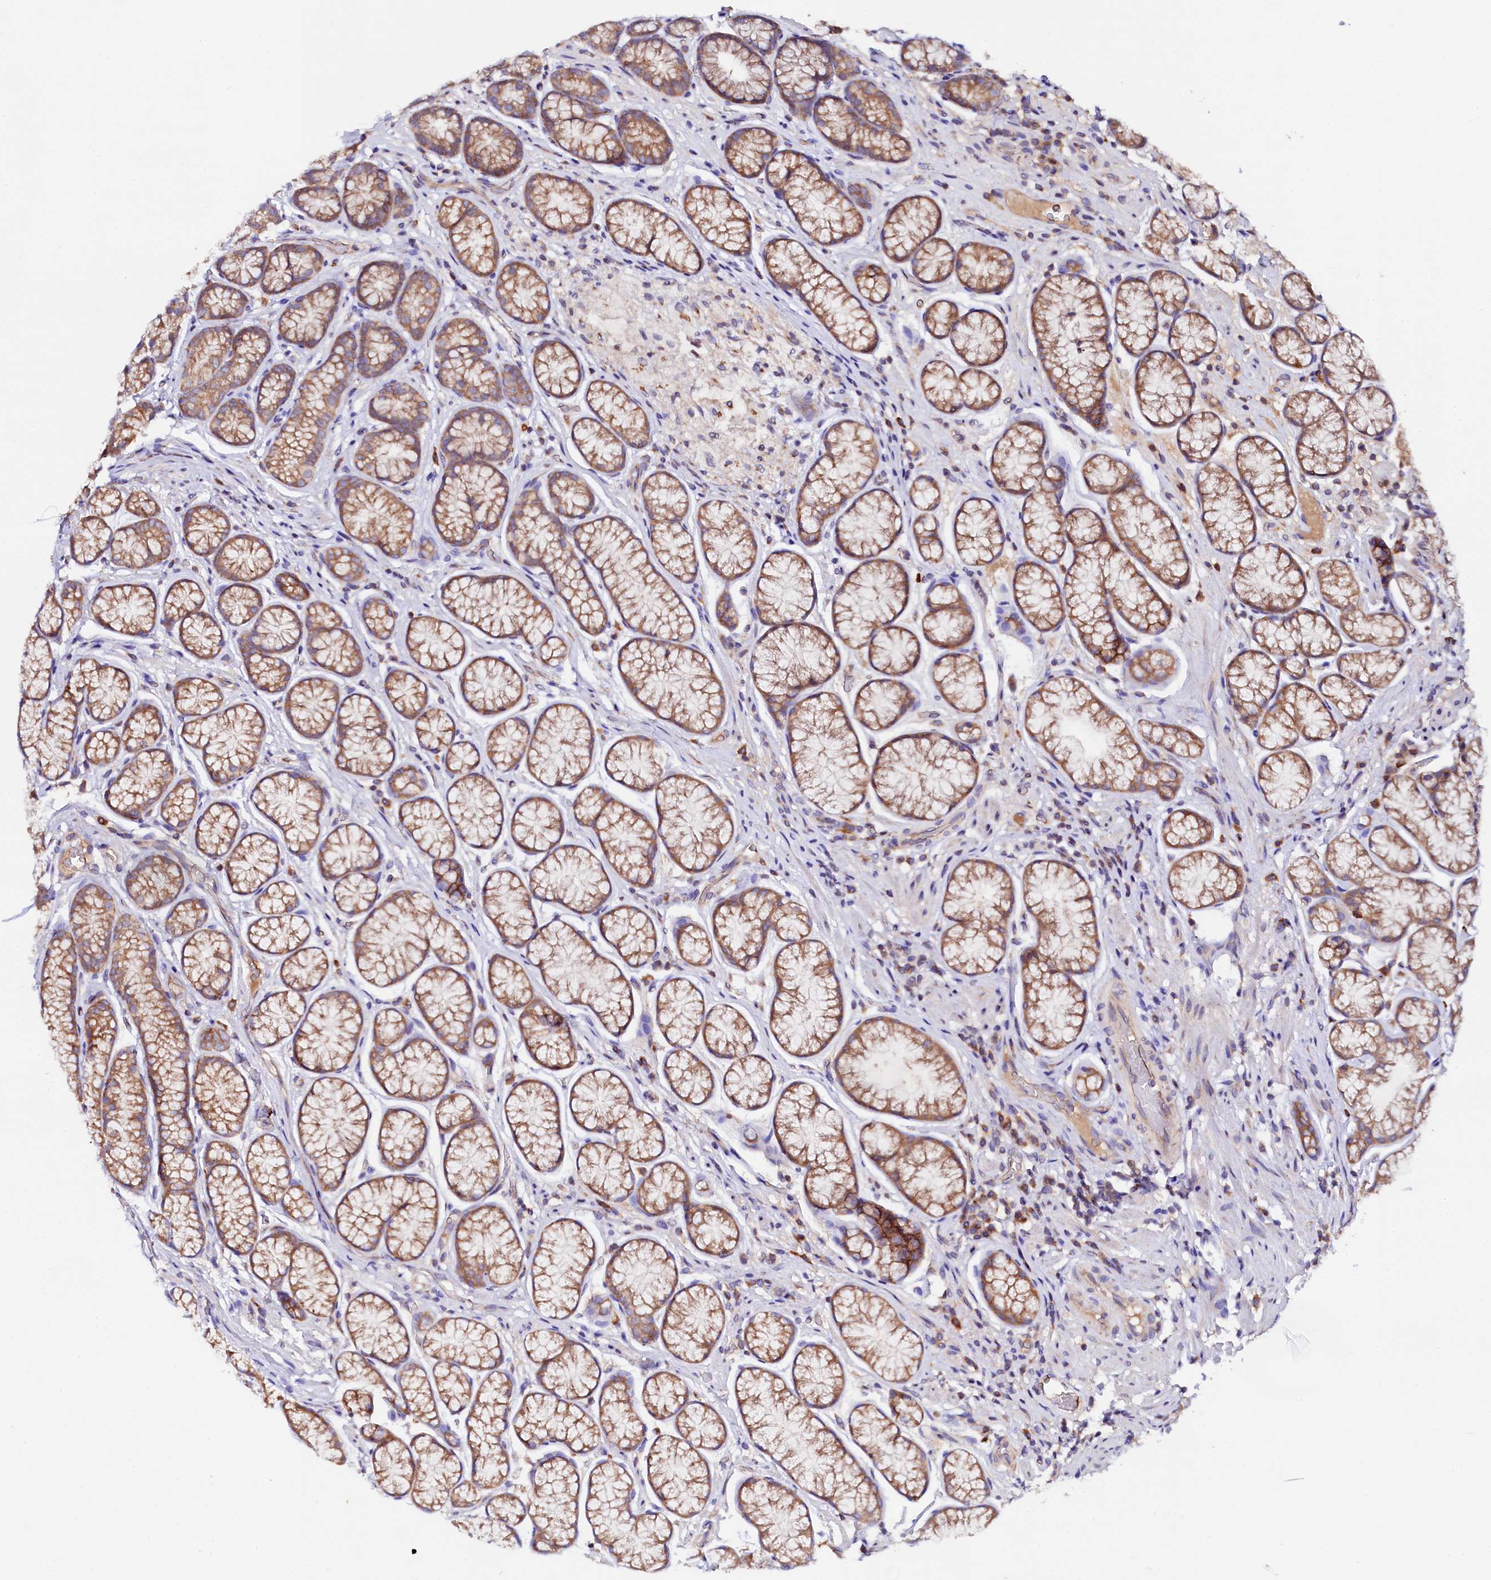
{"staining": {"intensity": "strong", "quantity": ">75%", "location": "cytoplasmic/membranous"}, "tissue": "stomach", "cell_type": "Glandular cells", "image_type": "normal", "snomed": [{"axis": "morphology", "description": "Normal tissue, NOS"}, {"axis": "topography", "description": "Stomach"}], "caption": "Unremarkable stomach reveals strong cytoplasmic/membranous expression in about >75% of glandular cells (Brightfield microscopy of DAB IHC at high magnification)..", "gene": "ST3GAL1", "patient": {"sex": "male", "age": 42}}